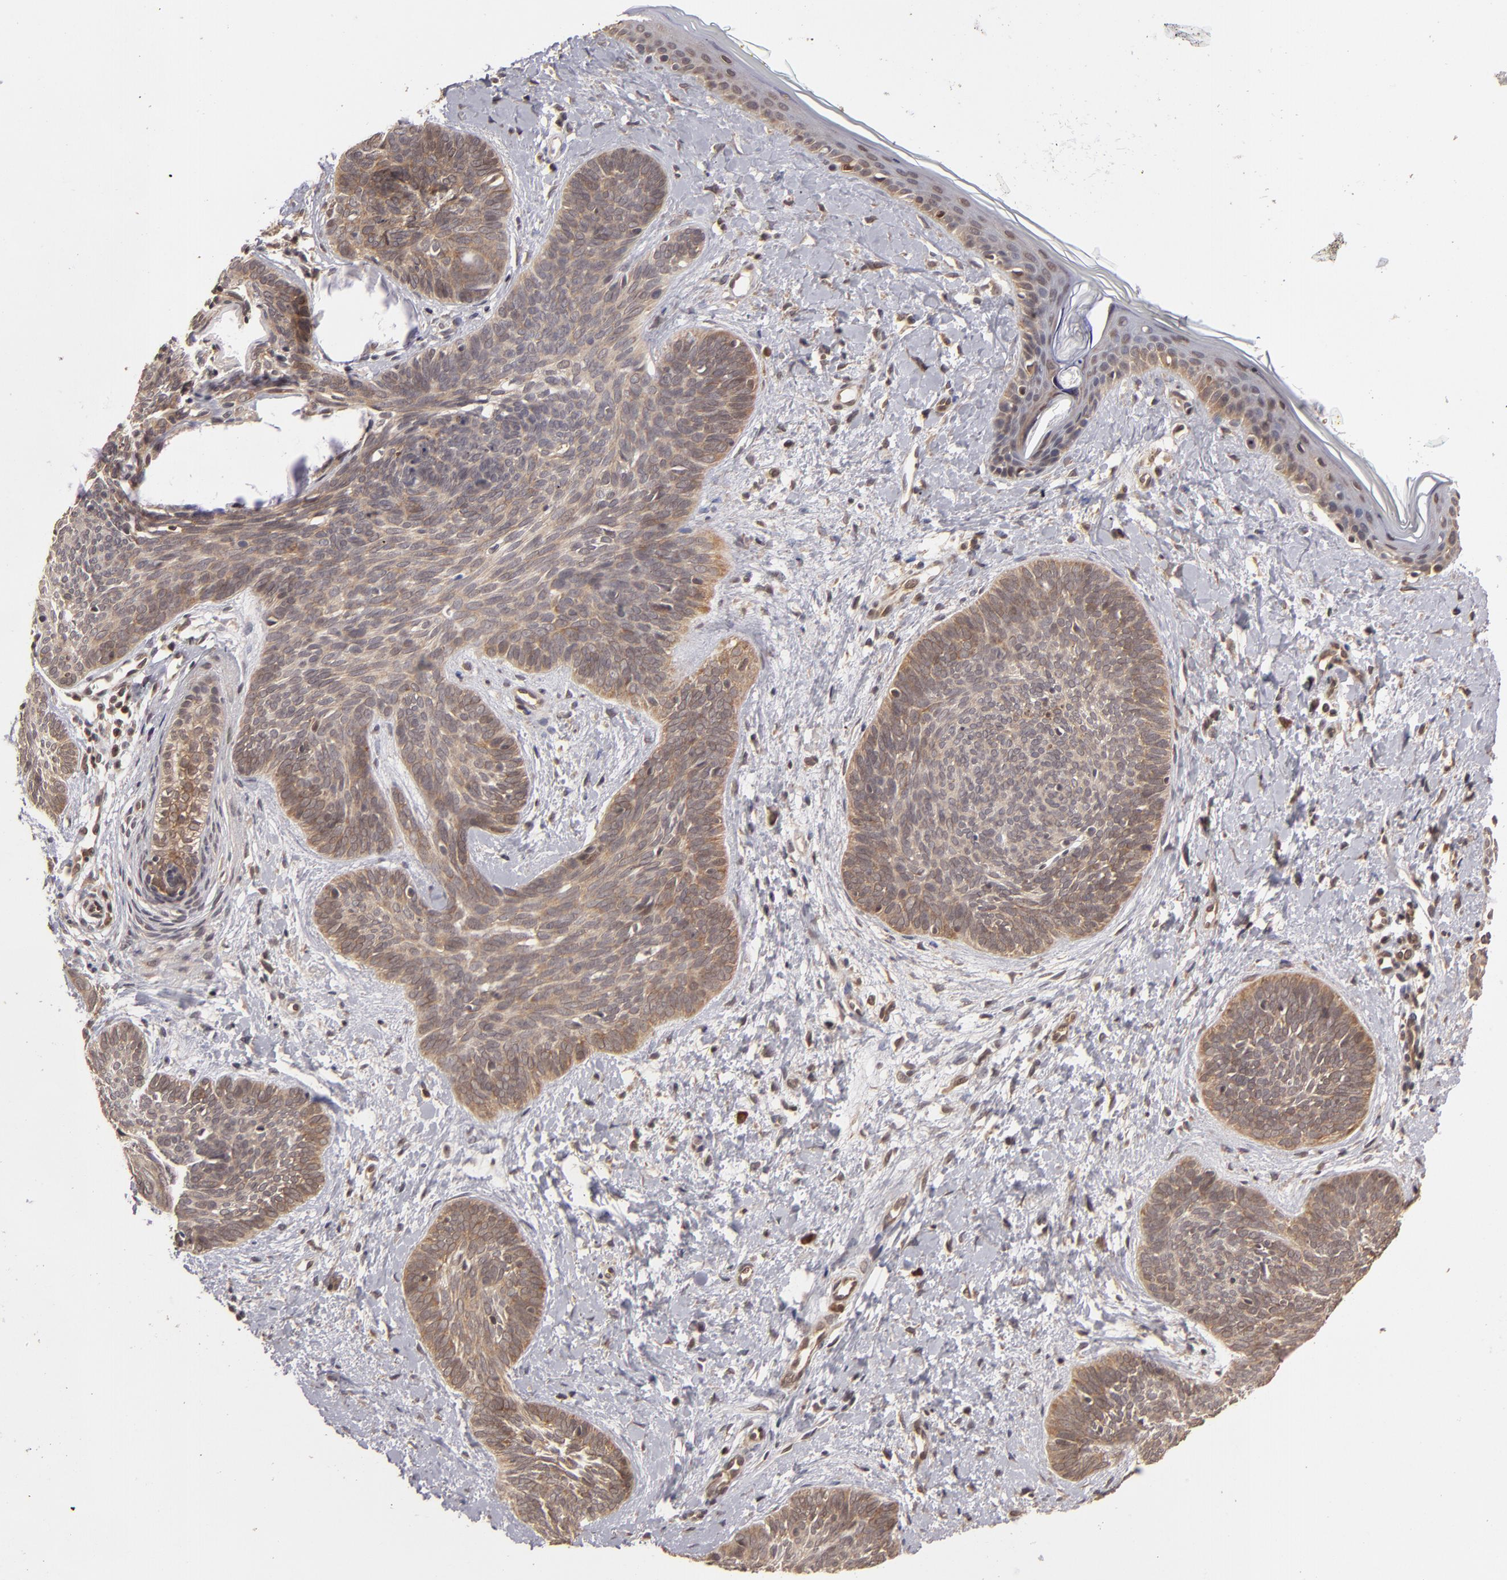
{"staining": {"intensity": "moderate", "quantity": ">75%", "location": "cytoplasmic/membranous"}, "tissue": "skin cancer", "cell_type": "Tumor cells", "image_type": "cancer", "snomed": [{"axis": "morphology", "description": "Basal cell carcinoma"}, {"axis": "topography", "description": "Skin"}], "caption": "Immunohistochemical staining of human skin cancer (basal cell carcinoma) shows medium levels of moderate cytoplasmic/membranous expression in approximately >75% of tumor cells. The staining is performed using DAB brown chromogen to label protein expression. The nuclei are counter-stained blue using hematoxylin.", "gene": "MAPK3", "patient": {"sex": "female", "age": 81}}